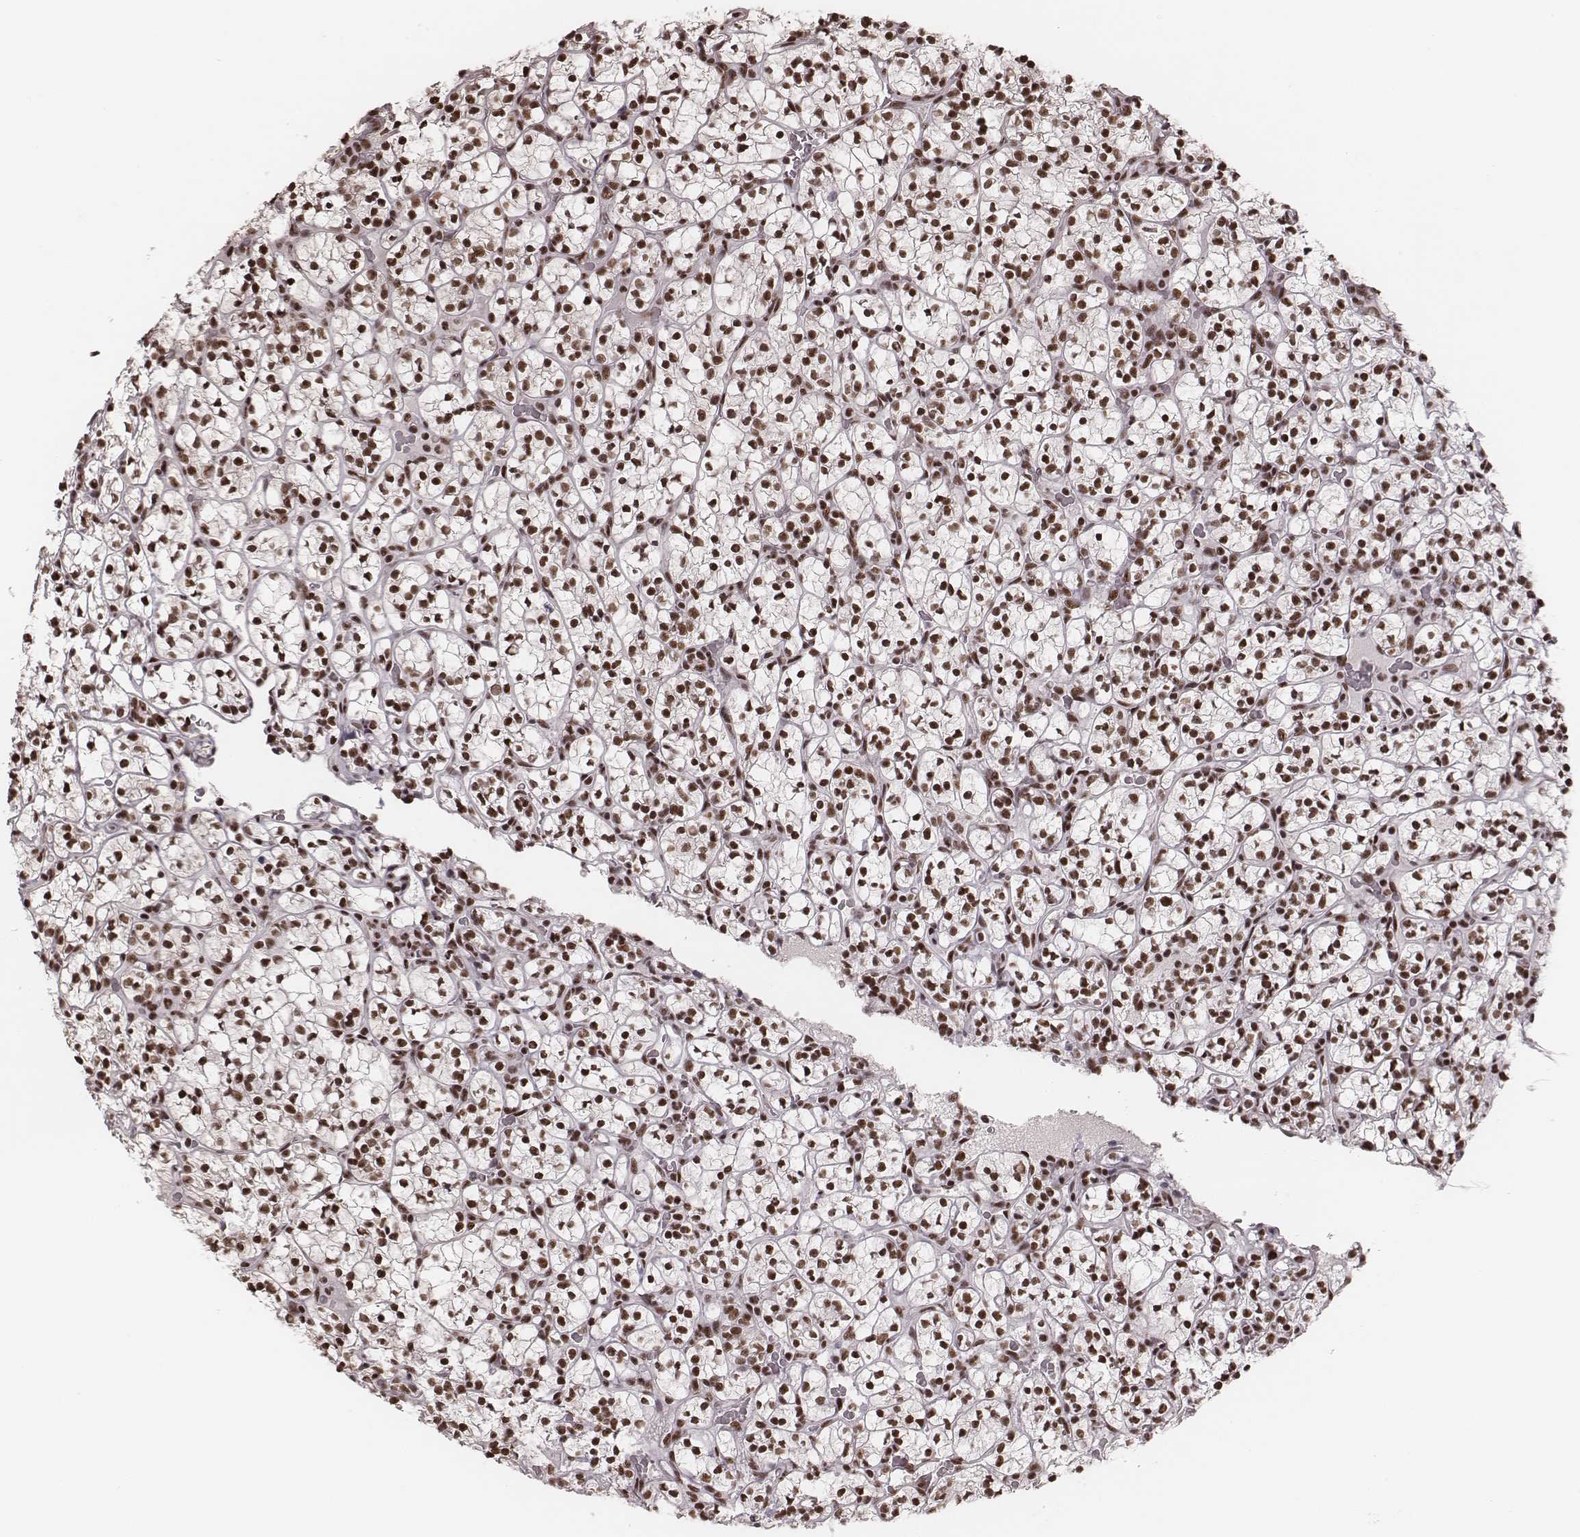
{"staining": {"intensity": "strong", "quantity": ">75%", "location": "nuclear"}, "tissue": "renal cancer", "cell_type": "Tumor cells", "image_type": "cancer", "snomed": [{"axis": "morphology", "description": "Adenocarcinoma, NOS"}, {"axis": "topography", "description": "Kidney"}], "caption": "Human renal cancer (adenocarcinoma) stained for a protein (brown) demonstrates strong nuclear positive expression in about >75% of tumor cells.", "gene": "LUC7L", "patient": {"sex": "female", "age": 89}}